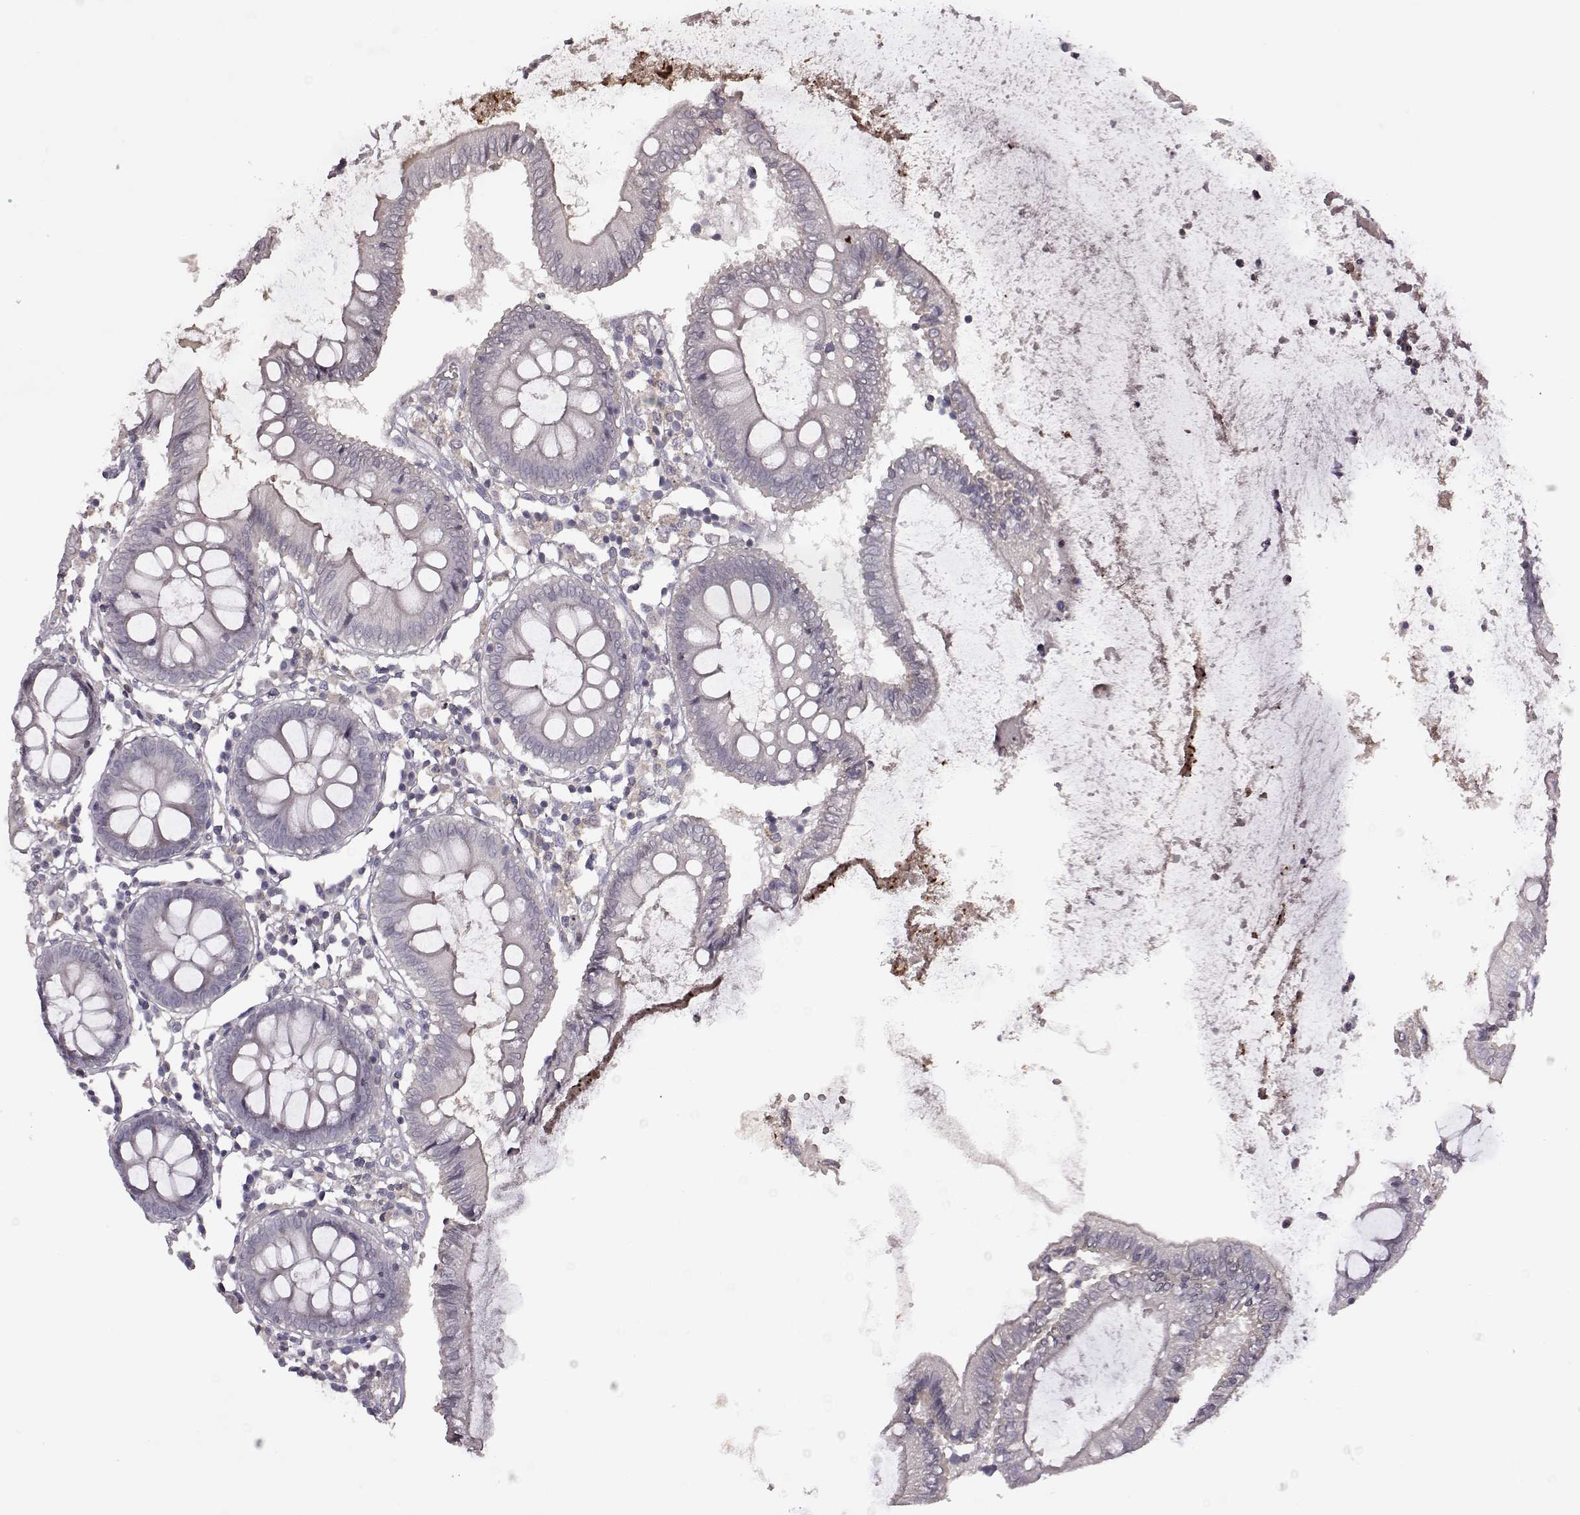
{"staining": {"intensity": "negative", "quantity": "none", "location": "none"}, "tissue": "colon", "cell_type": "Endothelial cells", "image_type": "normal", "snomed": [{"axis": "morphology", "description": "Normal tissue, NOS"}, {"axis": "morphology", "description": "Adenocarcinoma, NOS"}, {"axis": "topography", "description": "Colon"}], "caption": "Image shows no protein positivity in endothelial cells of unremarkable colon.", "gene": "TLX3", "patient": {"sex": "male", "age": 83}}